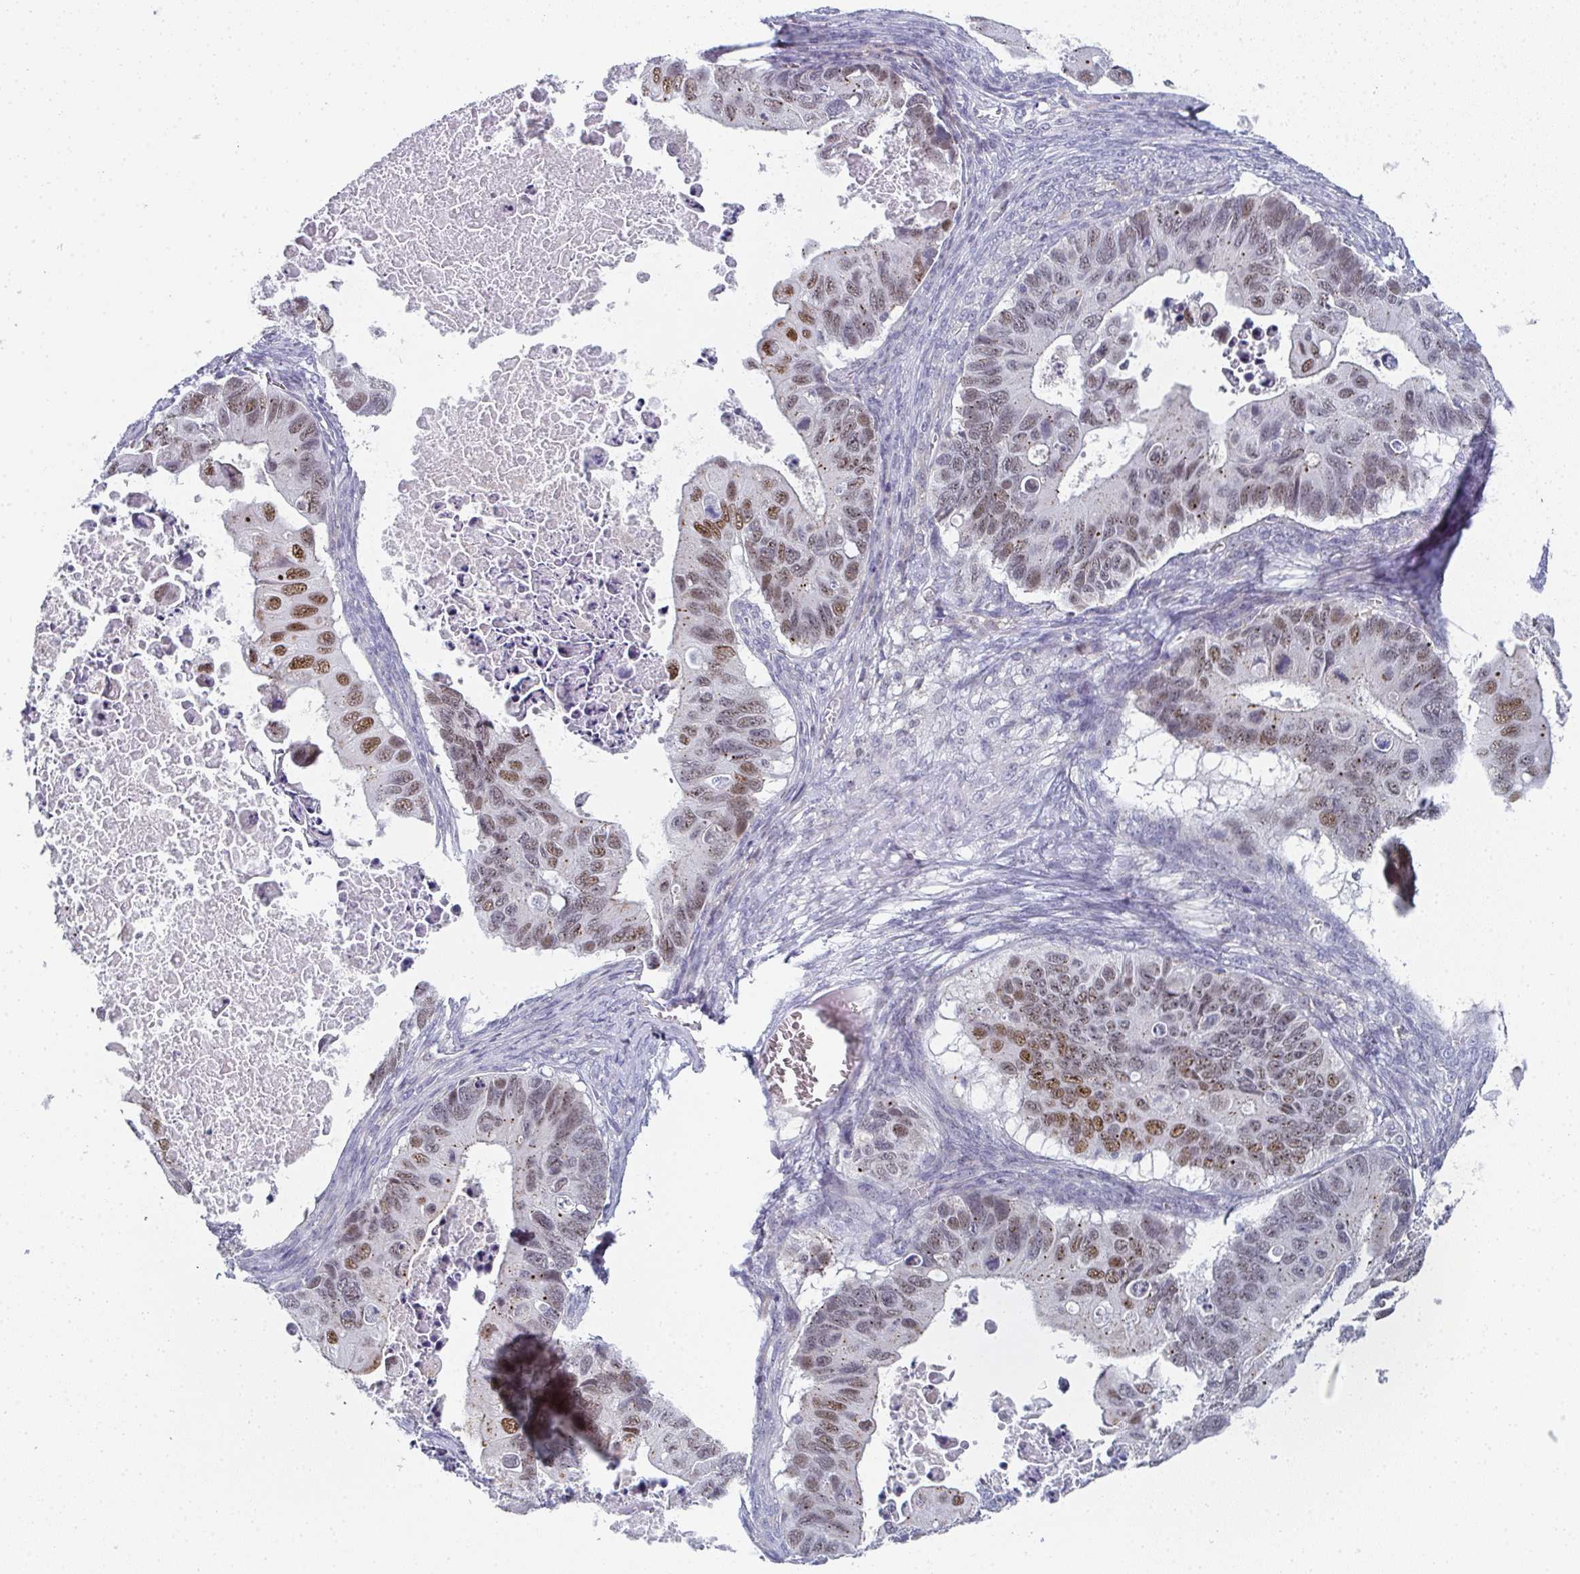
{"staining": {"intensity": "moderate", "quantity": "25%-75%", "location": "nuclear"}, "tissue": "ovarian cancer", "cell_type": "Tumor cells", "image_type": "cancer", "snomed": [{"axis": "morphology", "description": "Cystadenocarcinoma, mucinous, NOS"}, {"axis": "topography", "description": "Ovary"}], "caption": "Immunohistochemistry (IHC) histopathology image of neoplastic tissue: ovarian cancer (mucinous cystadenocarcinoma) stained using IHC reveals medium levels of moderate protein expression localized specifically in the nuclear of tumor cells, appearing as a nuclear brown color.", "gene": "PYCR3", "patient": {"sex": "female", "age": 64}}